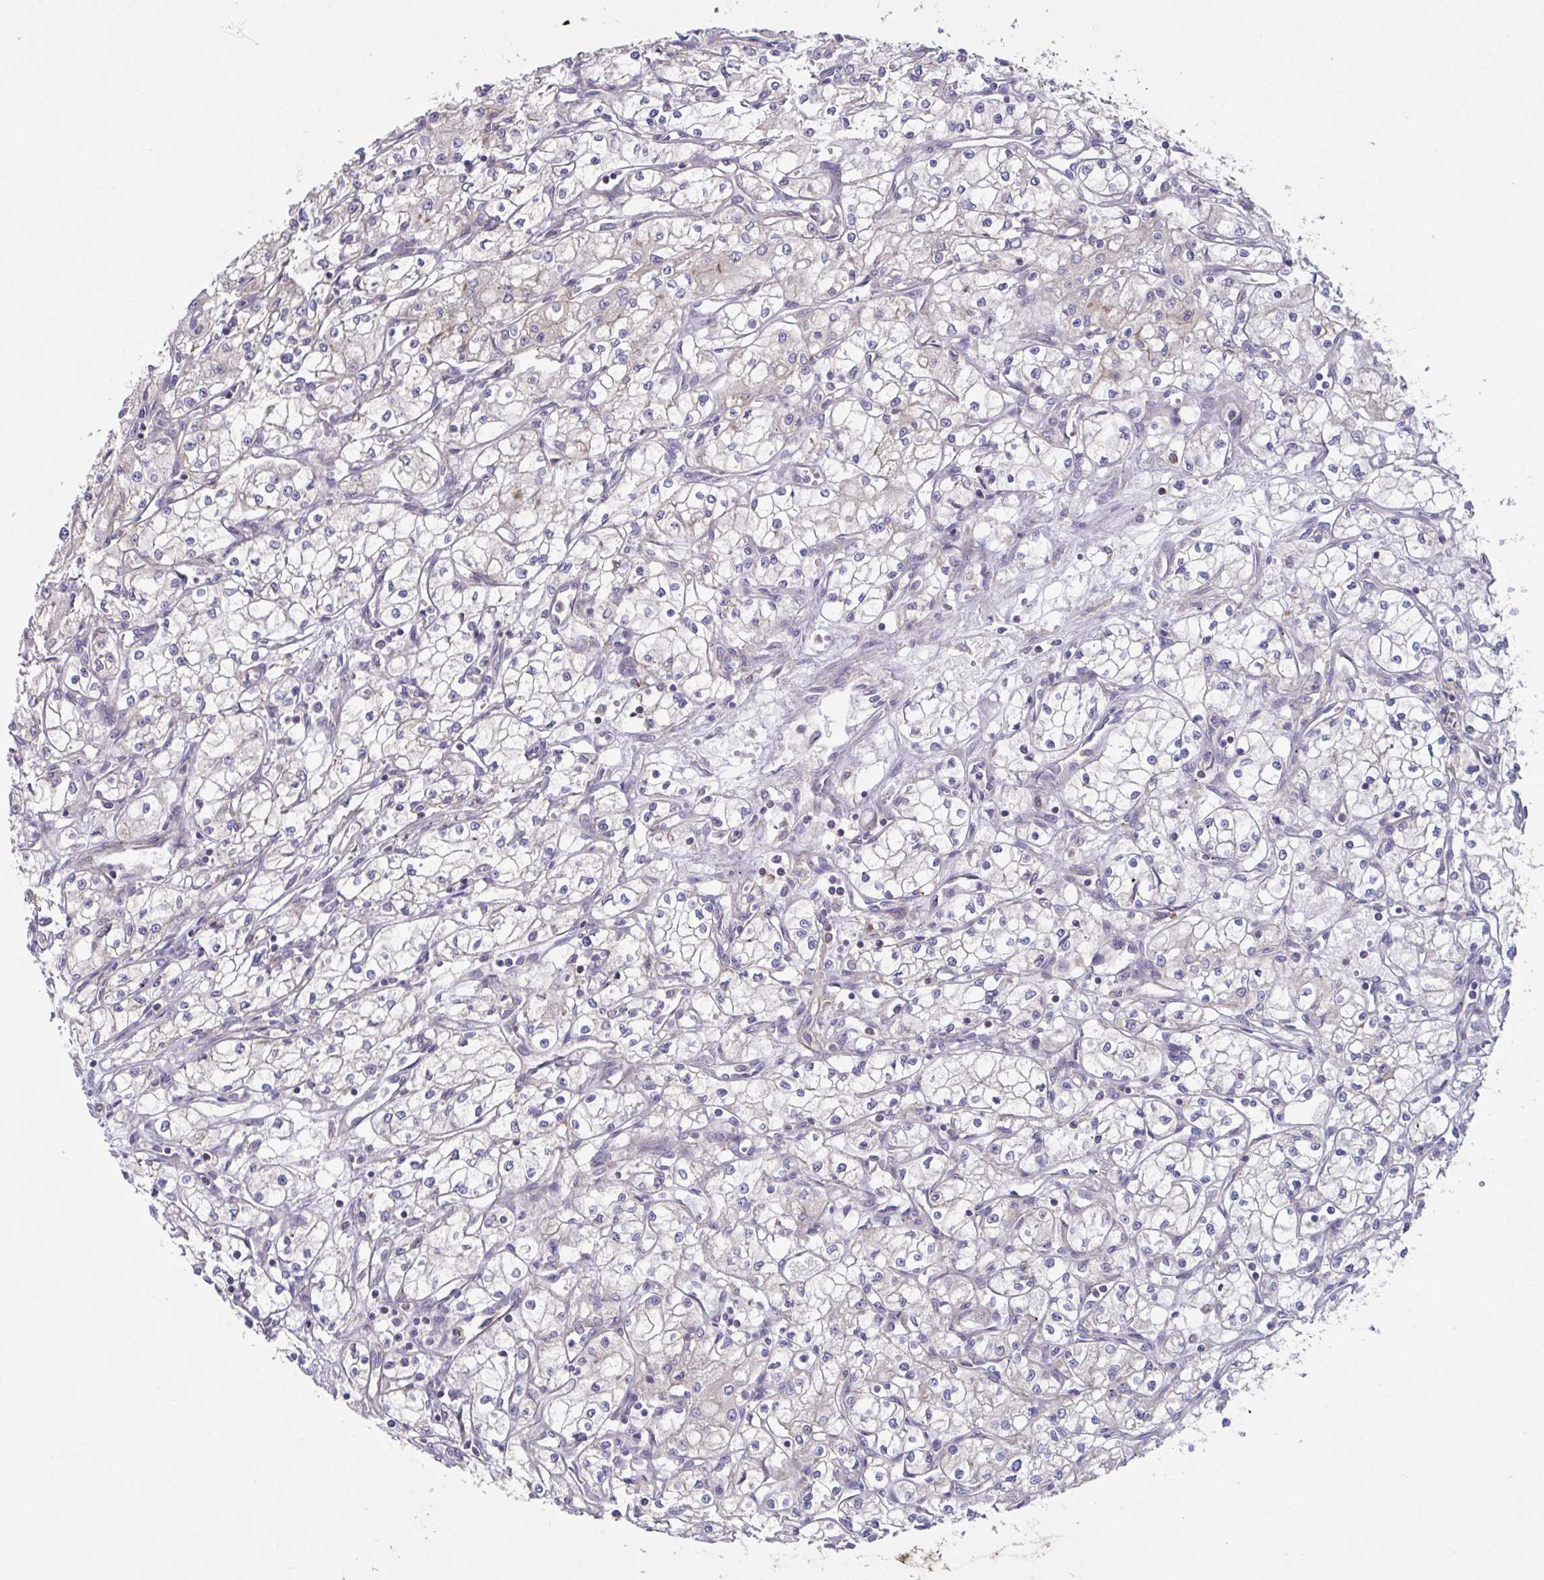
{"staining": {"intensity": "negative", "quantity": "none", "location": "none"}, "tissue": "renal cancer", "cell_type": "Tumor cells", "image_type": "cancer", "snomed": [{"axis": "morphology", "description": "Adenocarcinoma, NOS"}, {"axis": "topography", "description": "Kidney"}], "caption": "This is a histopathology image of immunohistochemistry (IHC) staining of adenocarcinoma (renal), which shows no positivity in tumor cells. (DAB immunohistochemistry visualized using brightfield microscopy, high magnification).", "gene": "YARS2", "patient": {"sex": "male", "age": 59}}